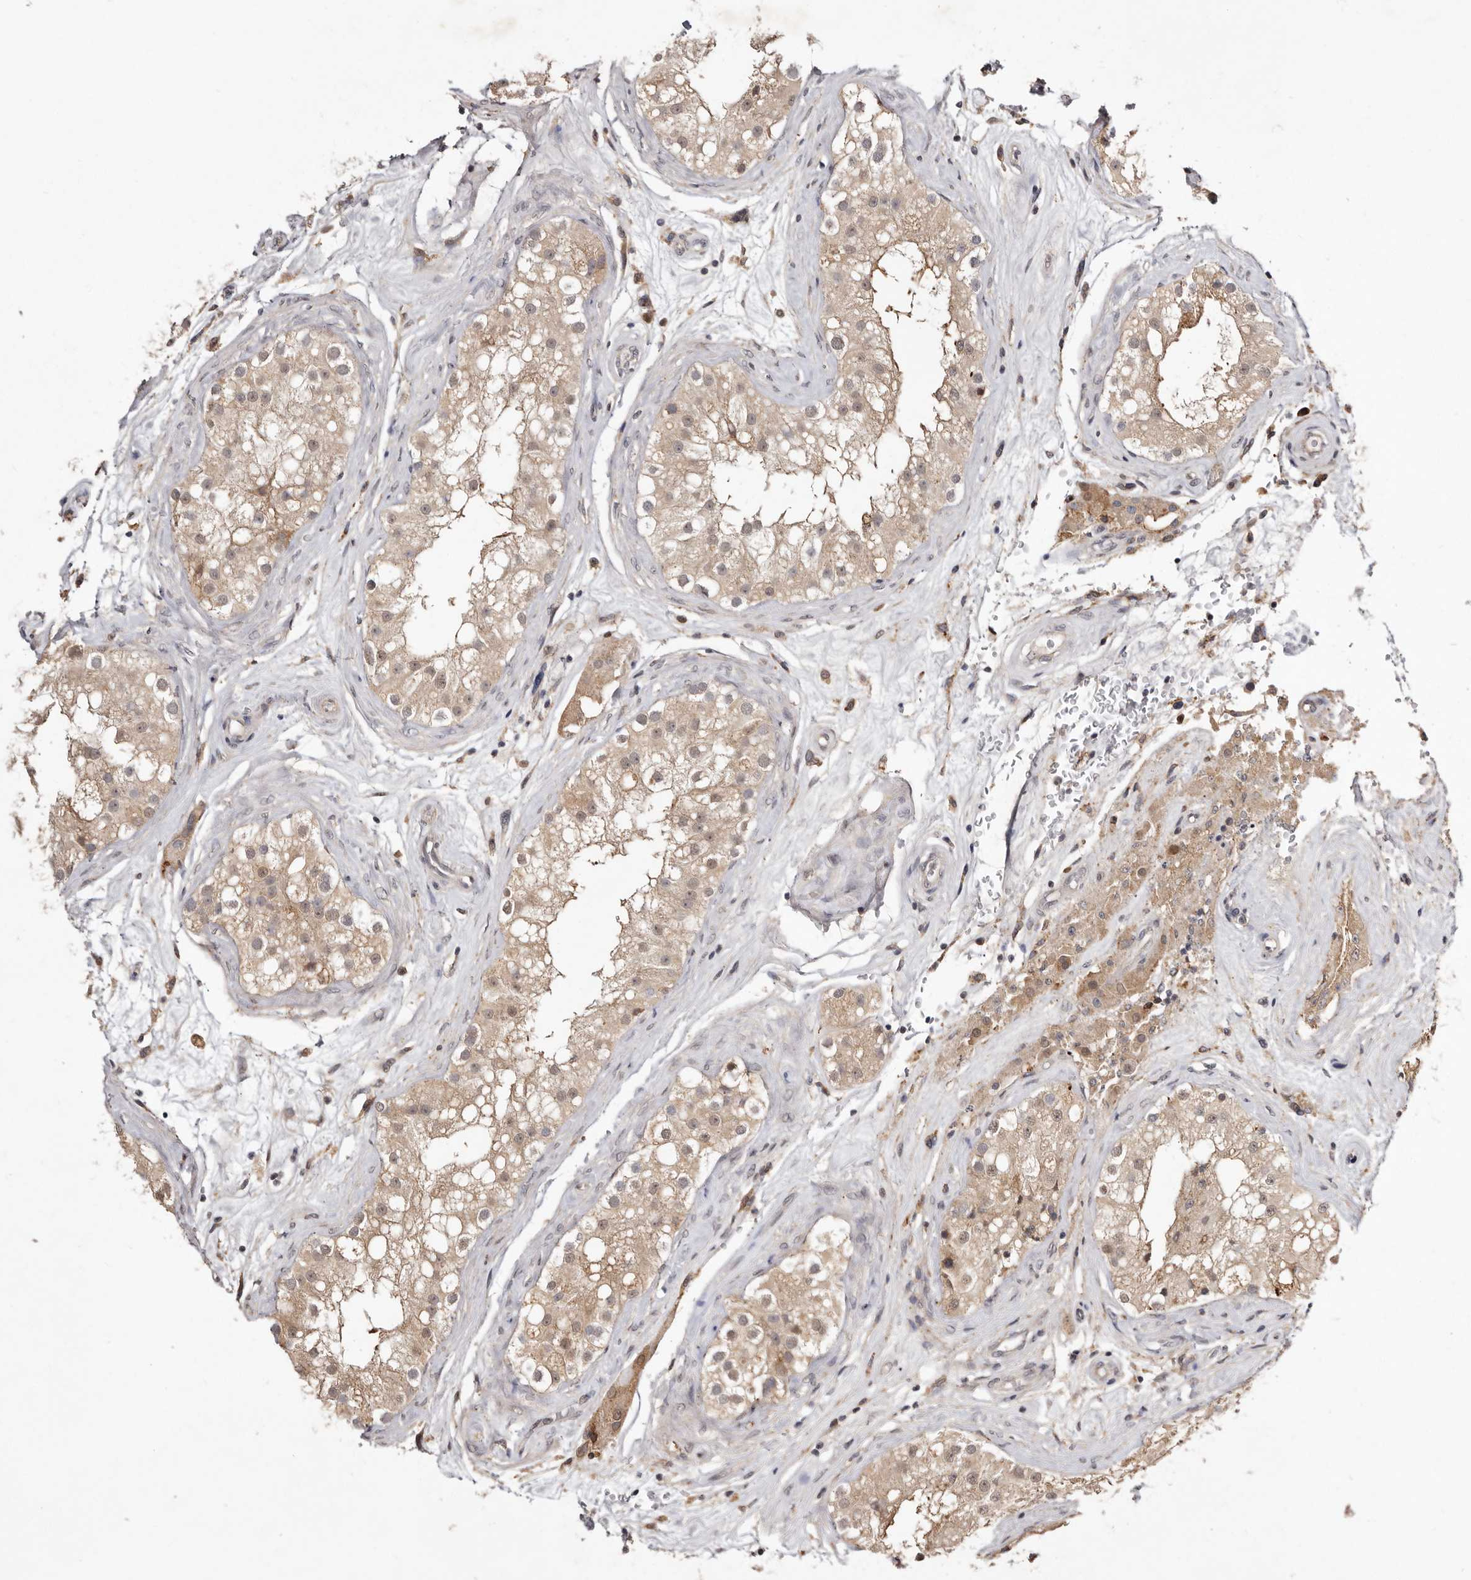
{"staining": {"intensity": "moderate", "quantity": "<25%", "location": "cytoplasmic/membranous"}, "tissue": "testis", "cell_type": "Cells in seminiferous ducts", "image_type": "normal", "snomed": [{"axis": "morphology", "description": "Normal tissue, NOS"}, {"axis": "topography", "description": "Testis"}], "caption": "Immunohistochemical staining of benign testis reveals low levels of moderate cytoplasmic/membranous expression in approximately <25% of cells in seminiferous ducts. (Brightfield microscopy of DAB IHC at high magnification).", "gene": "RRM2B", "patient": {"sex": "male", "age": 84}}